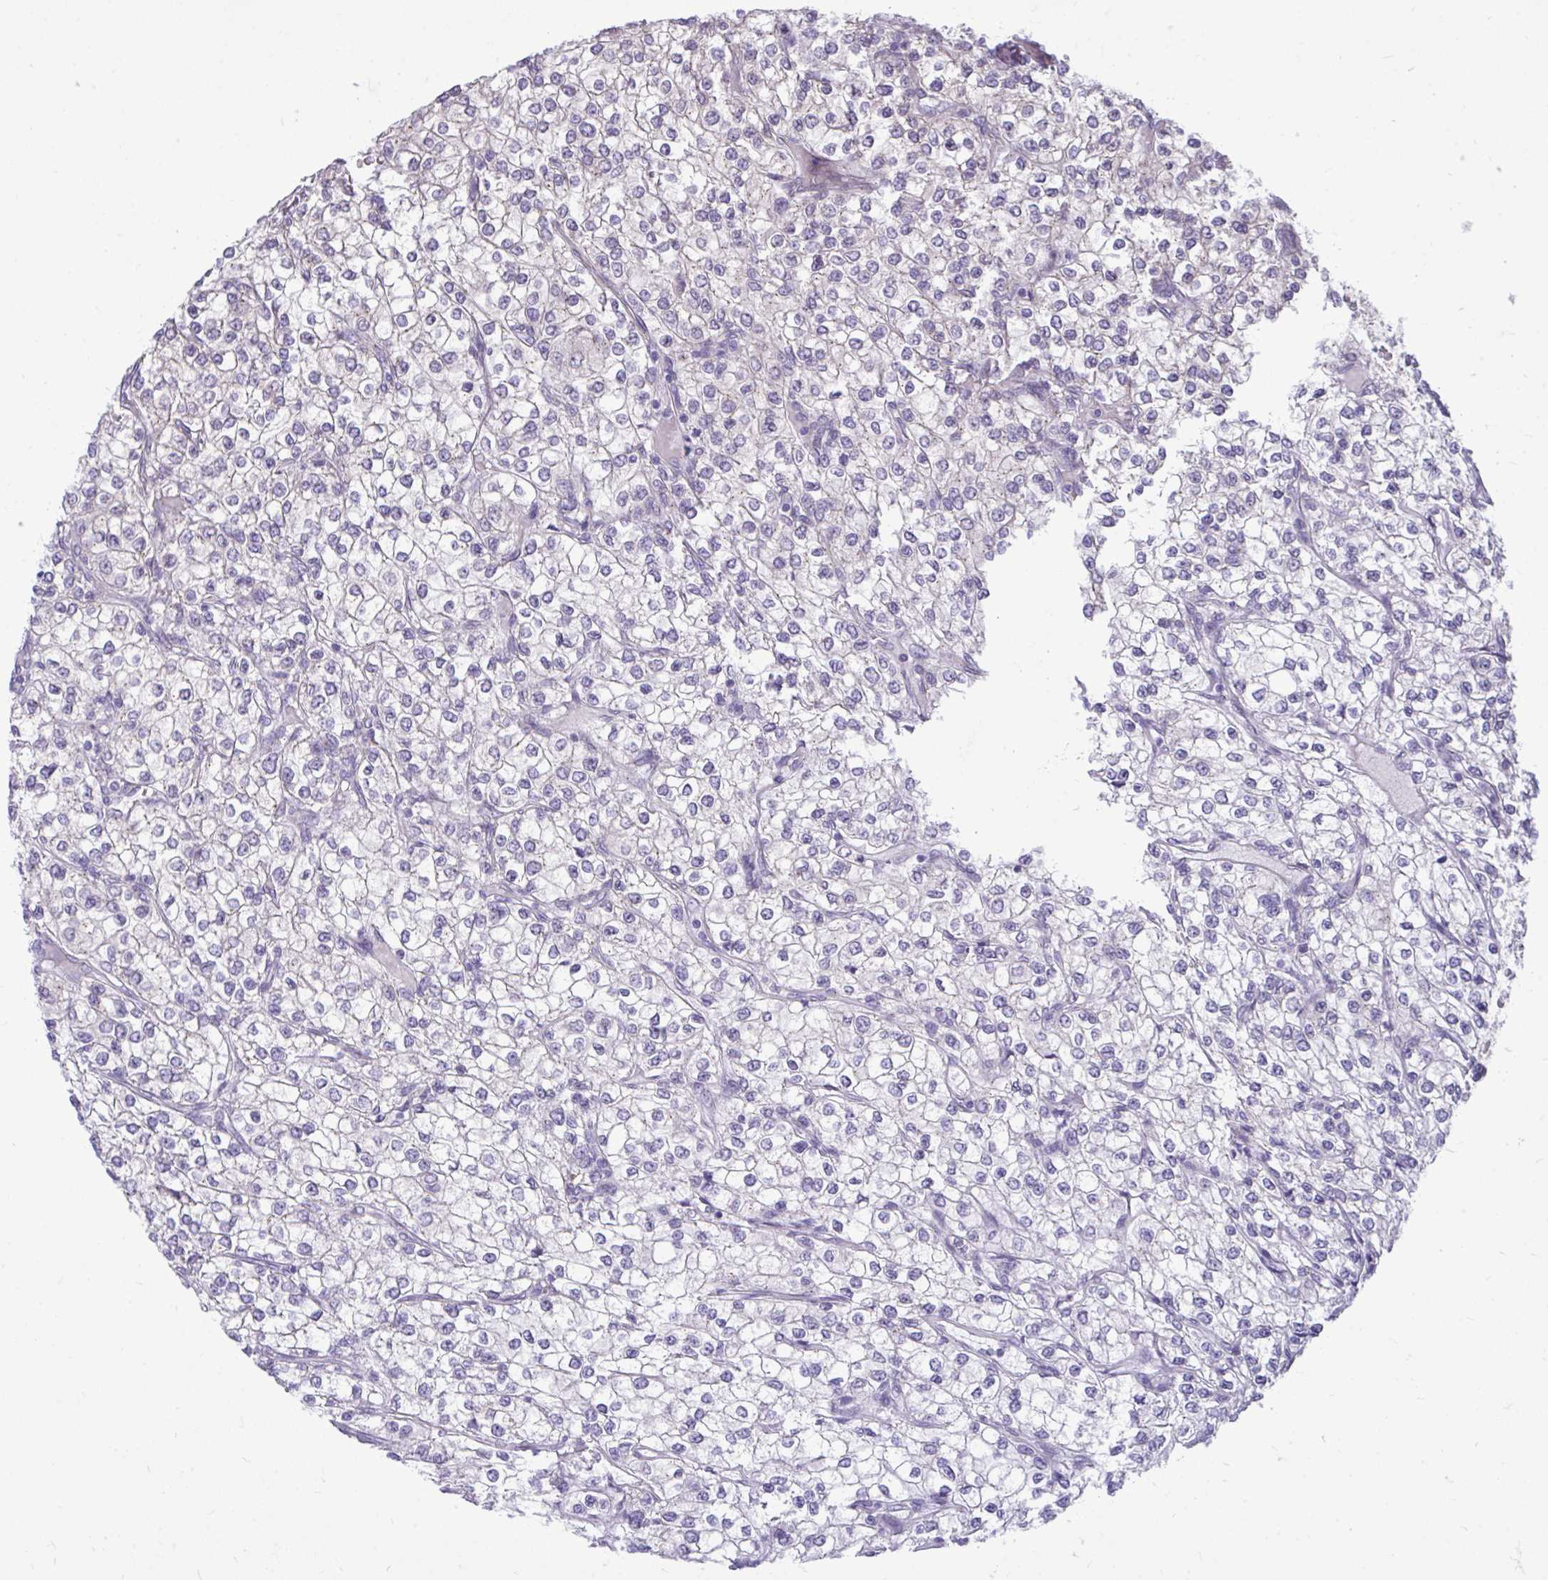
{"staining": {"intensity": "negative", "quantity": "none", "location": "none"}, "tissue": "renal cancer", "cell_type": "Tumor cells", "image_type": "cancer", "snomed": [{"axis": "morphology", "description": "Adenocarcinoma, NOS"}, {"axis": "topography", "description": "Kidney"}], "caption": "This histopathology image is of renal cancer (adenocarcinoma) stained with immunohistochemistry (IHC) to label a protein in brown with the nuclei are counter-stained blue. There is no staining in tumor cells. (Stains: DAB immunohistochemistry with hematoxylin counter stain, Microscopy: brightfield microscopy at high magnification).", "gene": "CEACAM18", "patient": {"sex": "male", "age": 80}}